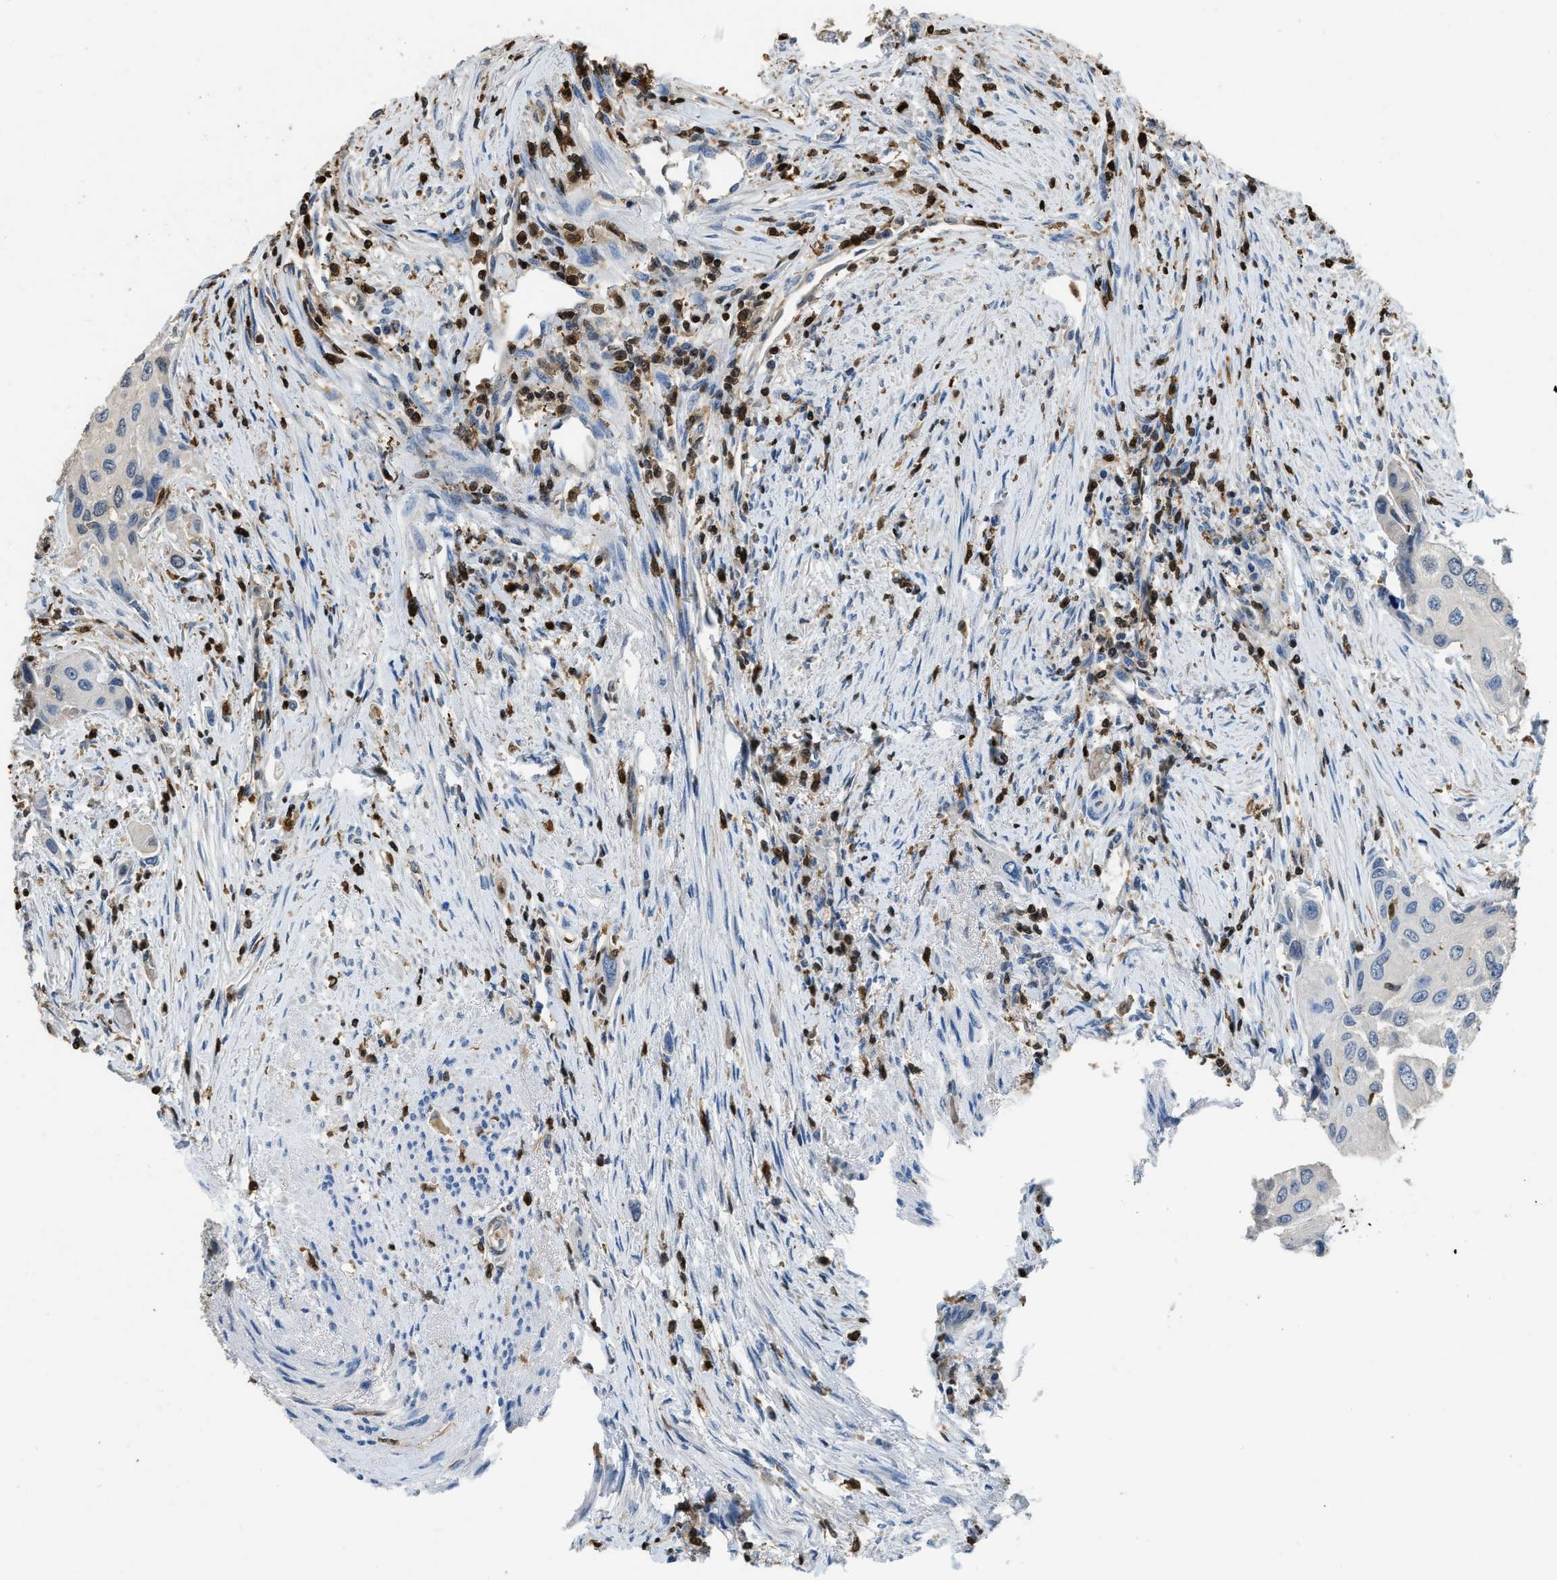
{"staining": {"intensity": "negative", "quantity": "none", "location": "none"}, "tissue": "urothelial cancer", "cell_type": "Tumor cells", "image_type": "cancer", "snomed": [{"axis": "morphology", "description": "Urothelial carcinoma, High grade"}, {"axis": "topography", "description": "Urinary bladder"}], "caption": "A photomicrograph of human urothelial cancer is negative for staining in tumor cells.", "gene": "ARHGDIB", "patient": {"sex": "female", "age": 56}}